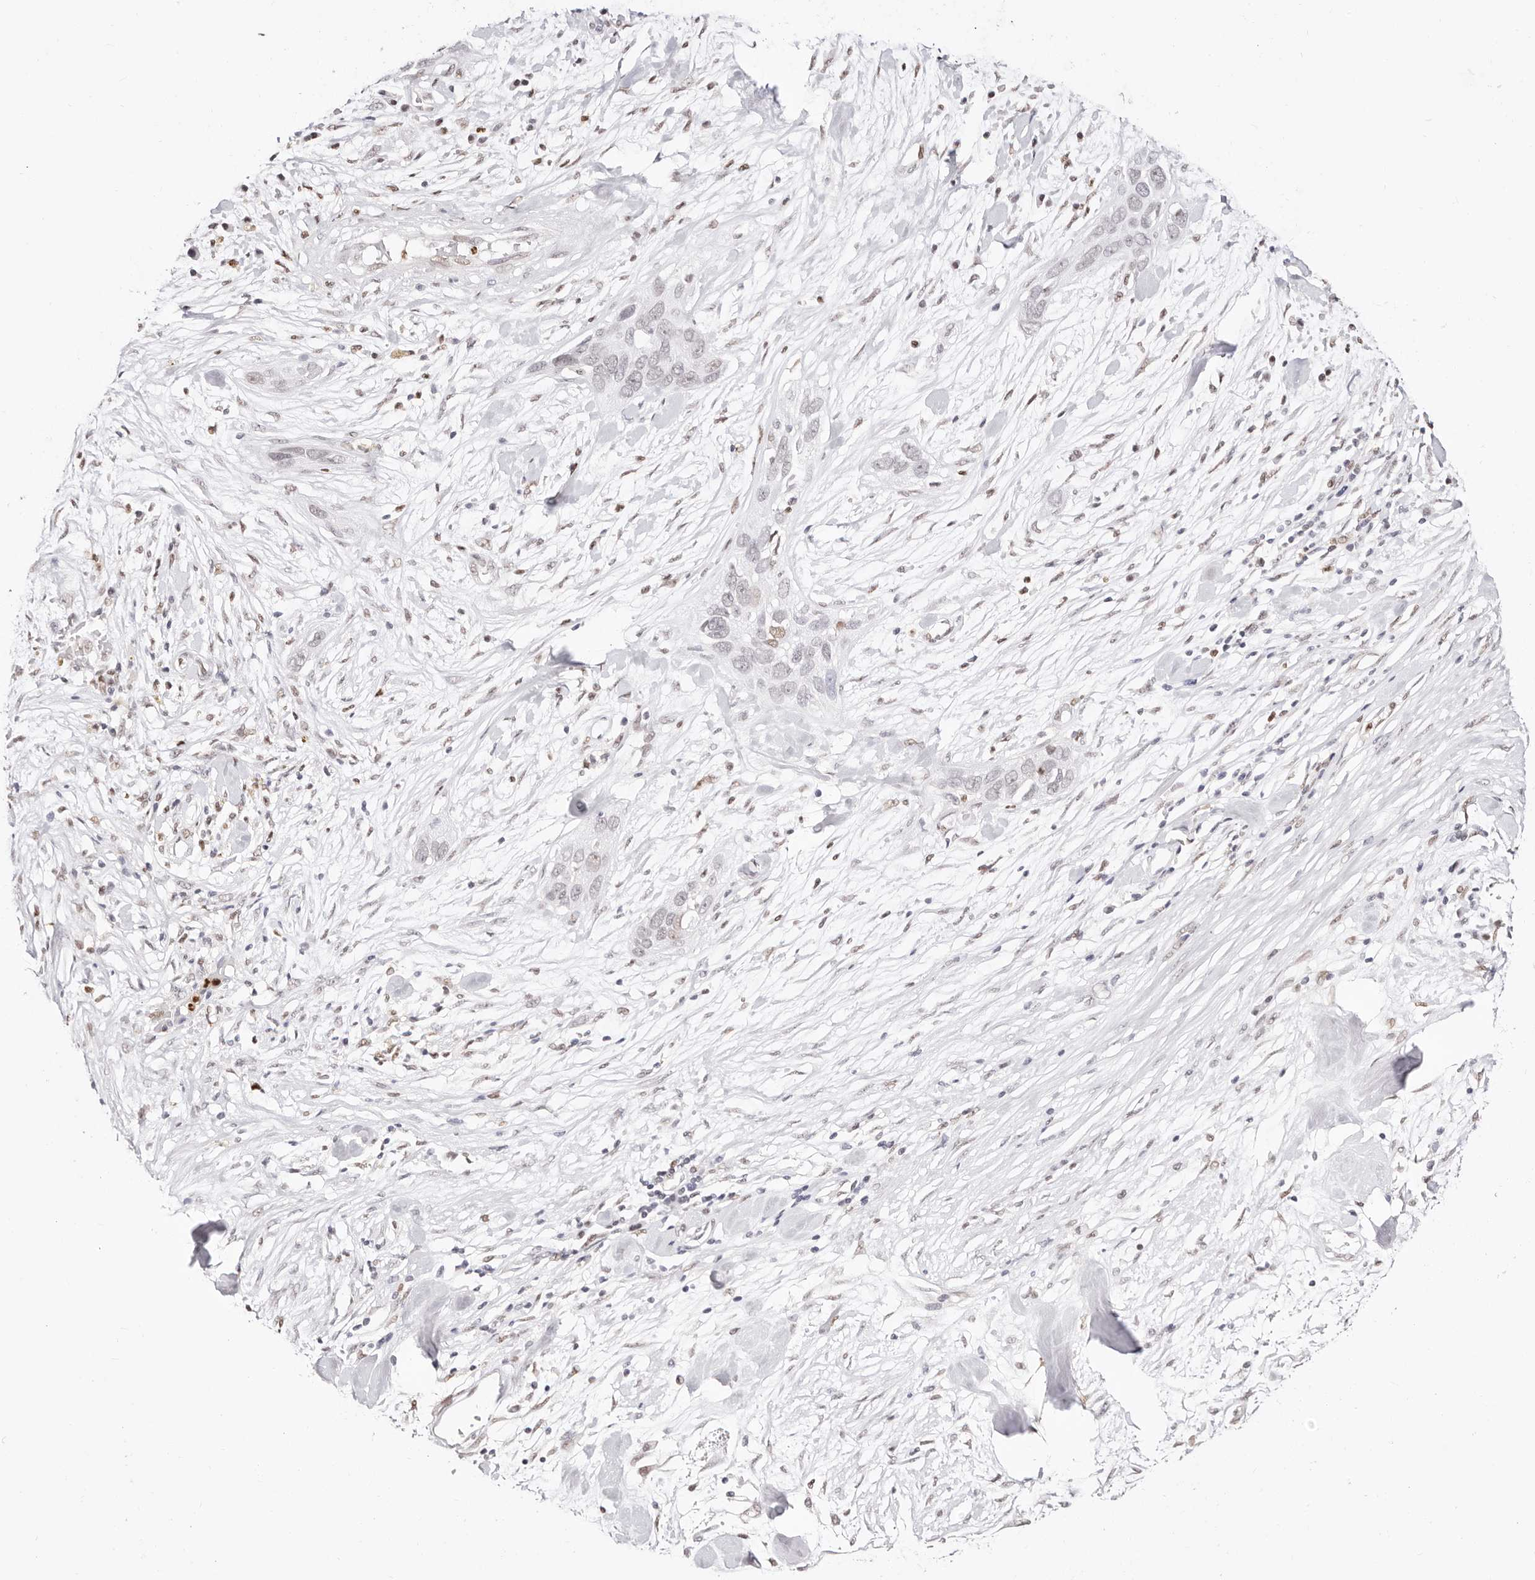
{"staining": {"intensity": "weak", "quantity": "<25%", "location": "nuclear"}, "tissue": "pancreatic cancer", "cell_type": "Tumor cells", "image_type": "cancer", "snomed": [{"axis": "morphology", "description": "Adenocarcinoma, NOS"}, {"axis": "topography", "description": "Pancreas"}], "caption": "This photomicrograph is of pancreatic cancer (adenocarcinoma) stained with IHC to label a protein in brown with the nuclei are counter-stained blue. There is no staining in tumor cells.", "gene": "TKT", "patient": {"sex": "female", "age": 60}}